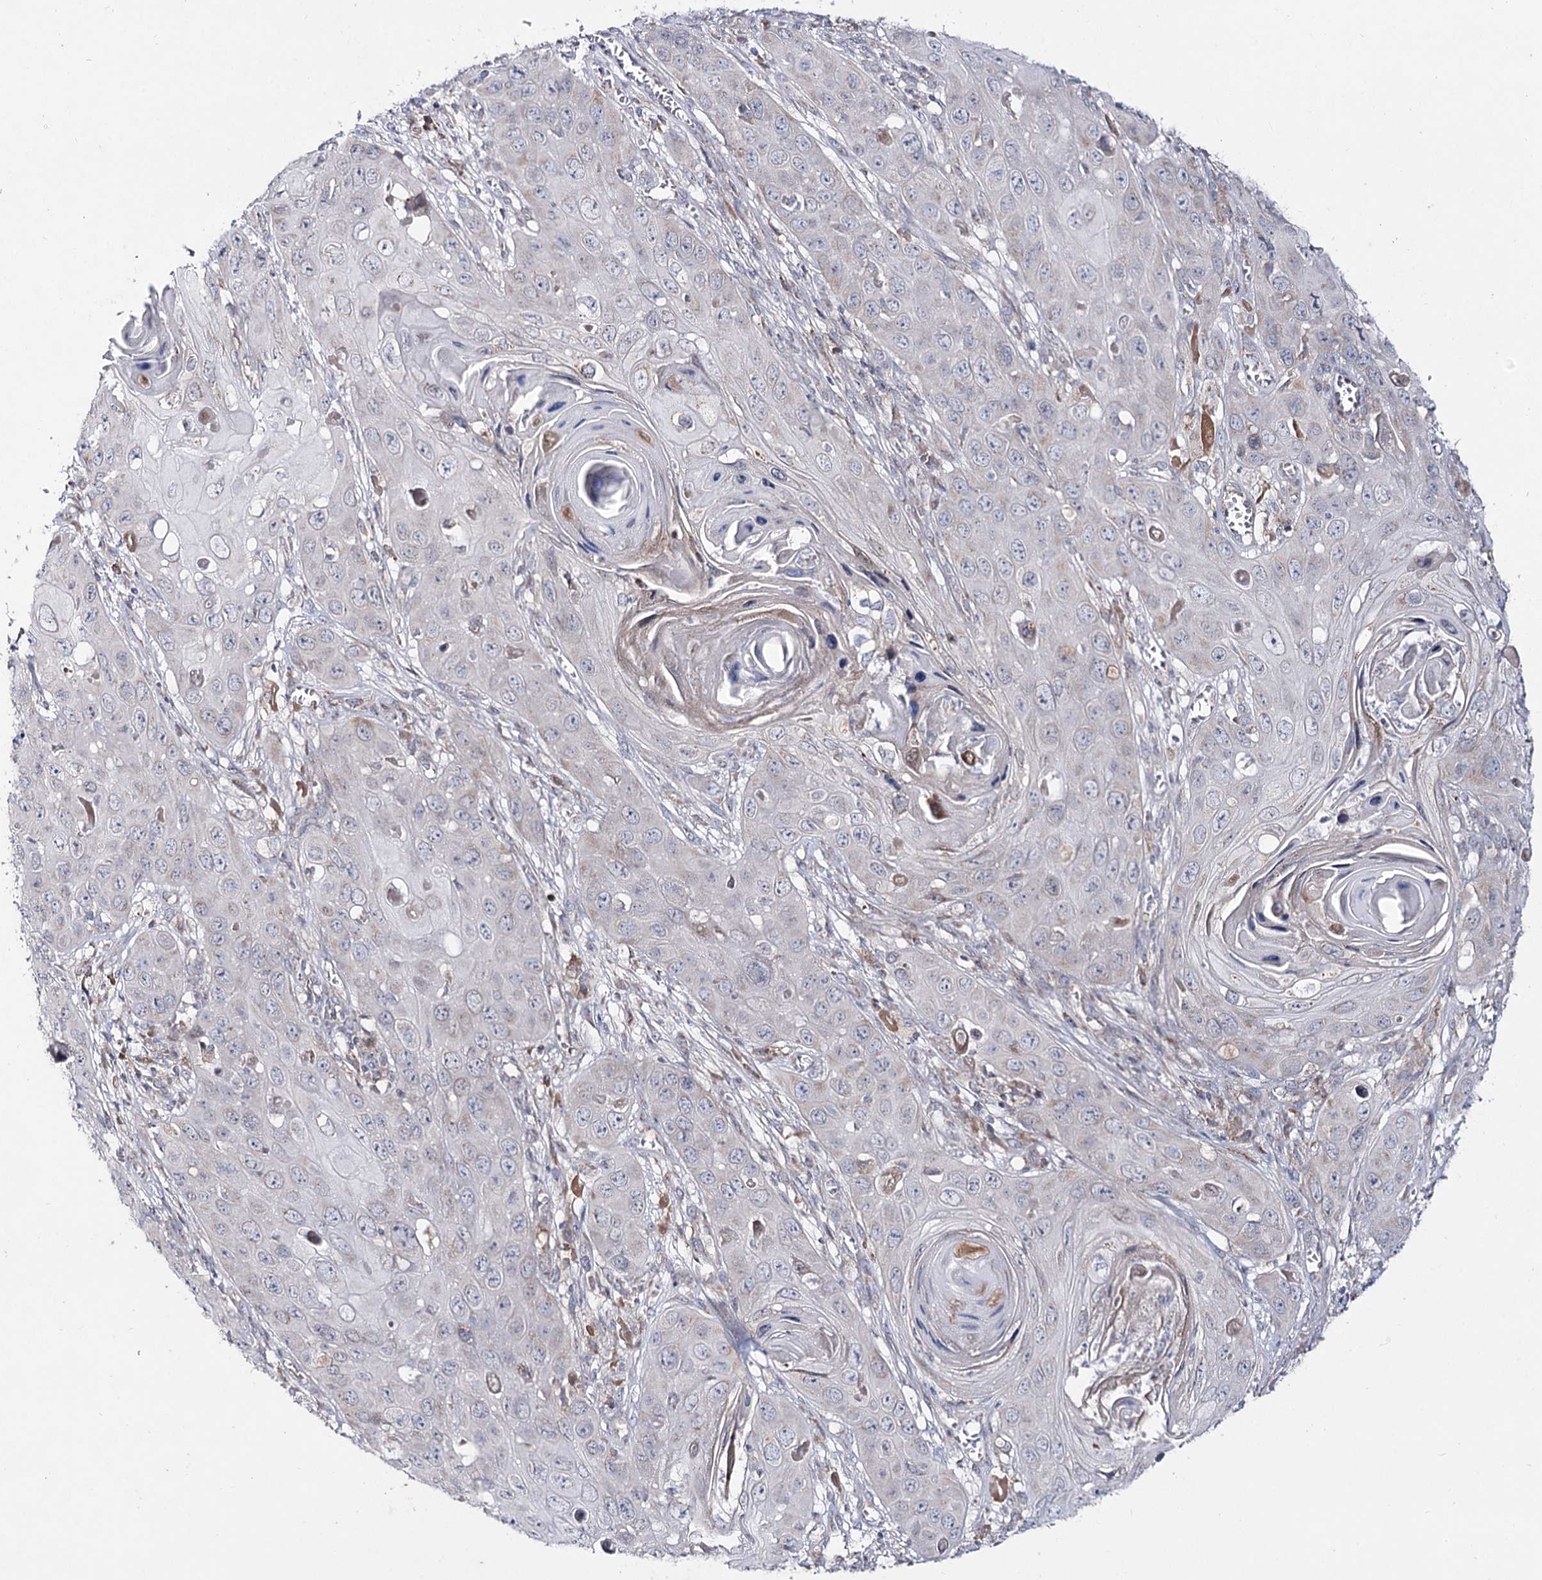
{"staining": {"intensity": "negative", "quantity": "none", "location": "none"}, "tissue": "skin cancer", "cell_type": "Tumor cells", "image_type": "cancer", "snomed": [{"axis": "morphology", "description": "Squamous cell carcinoma, NOS"}, {"axis": "topography", "description": "Skin"}], "caption": "A histopathology image of skin cancer stained for a protein reveals no brown staining in tumor cells.", "gene": "C11orf80", "patient": {"sex": "male", "age": 55}}